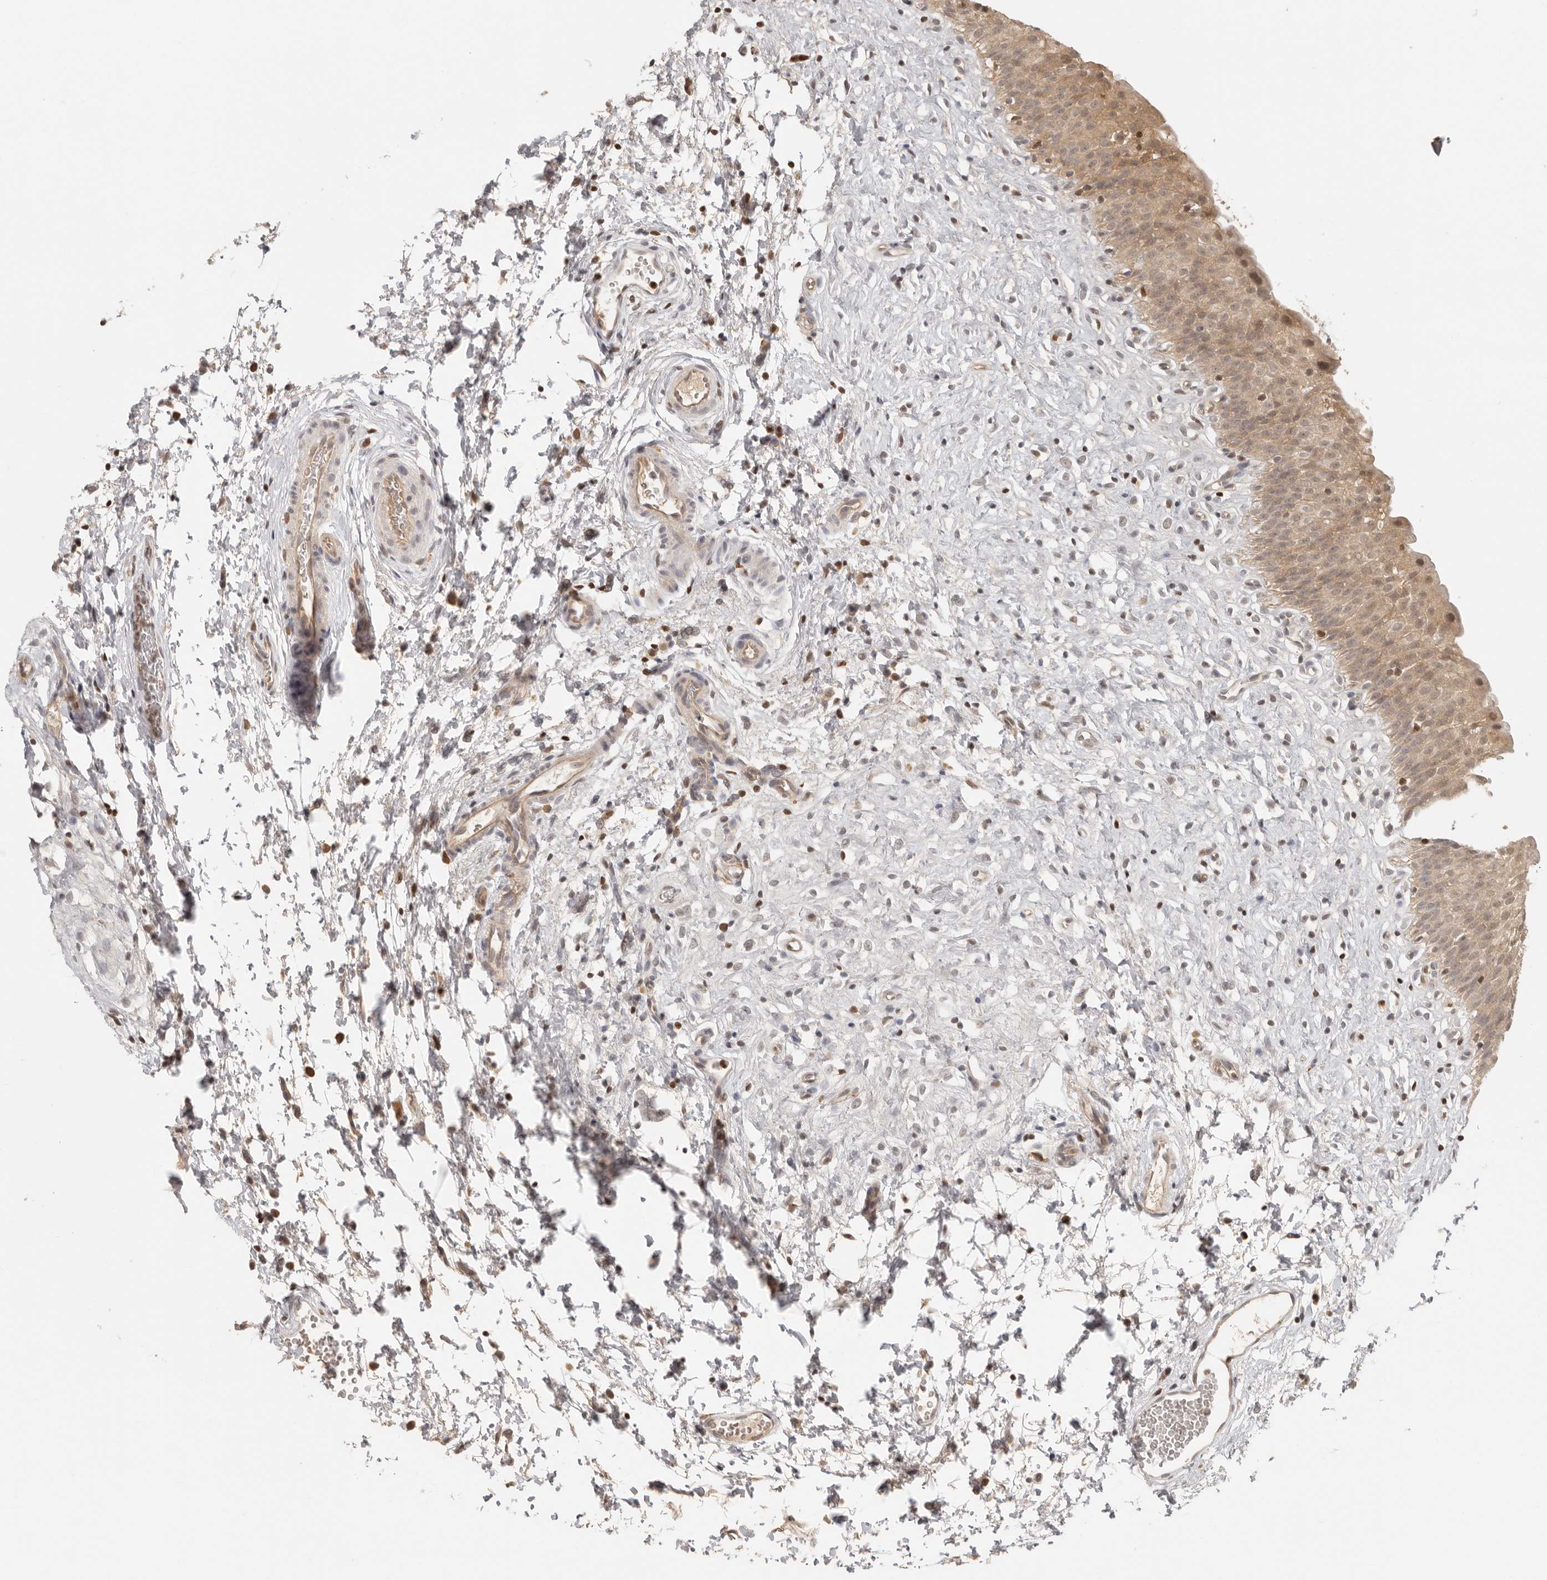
{"staining": {"intensity": "moderate", "quantity": ">75%", "location": "cytoplasmic/membranous,nuclear"}, "tissue": "urinary bladder", "cell_type": "Urothelial cells", "image_type": "normal", "snomed": [{"axis": "morphology", "description": "Normal tissue, NOS"}, {"axis": "topography", "description": "Urinary bladder"}], "caption": "Brown immunohistochemical staining in unremarkable human urinary bladder exhibits moderate cytoplasmic/membranous,nuclear positivity in approximately >75% of urothelial cells.", "gene": "PSMA5", "patient": {"sex": "male", "age": 51}}